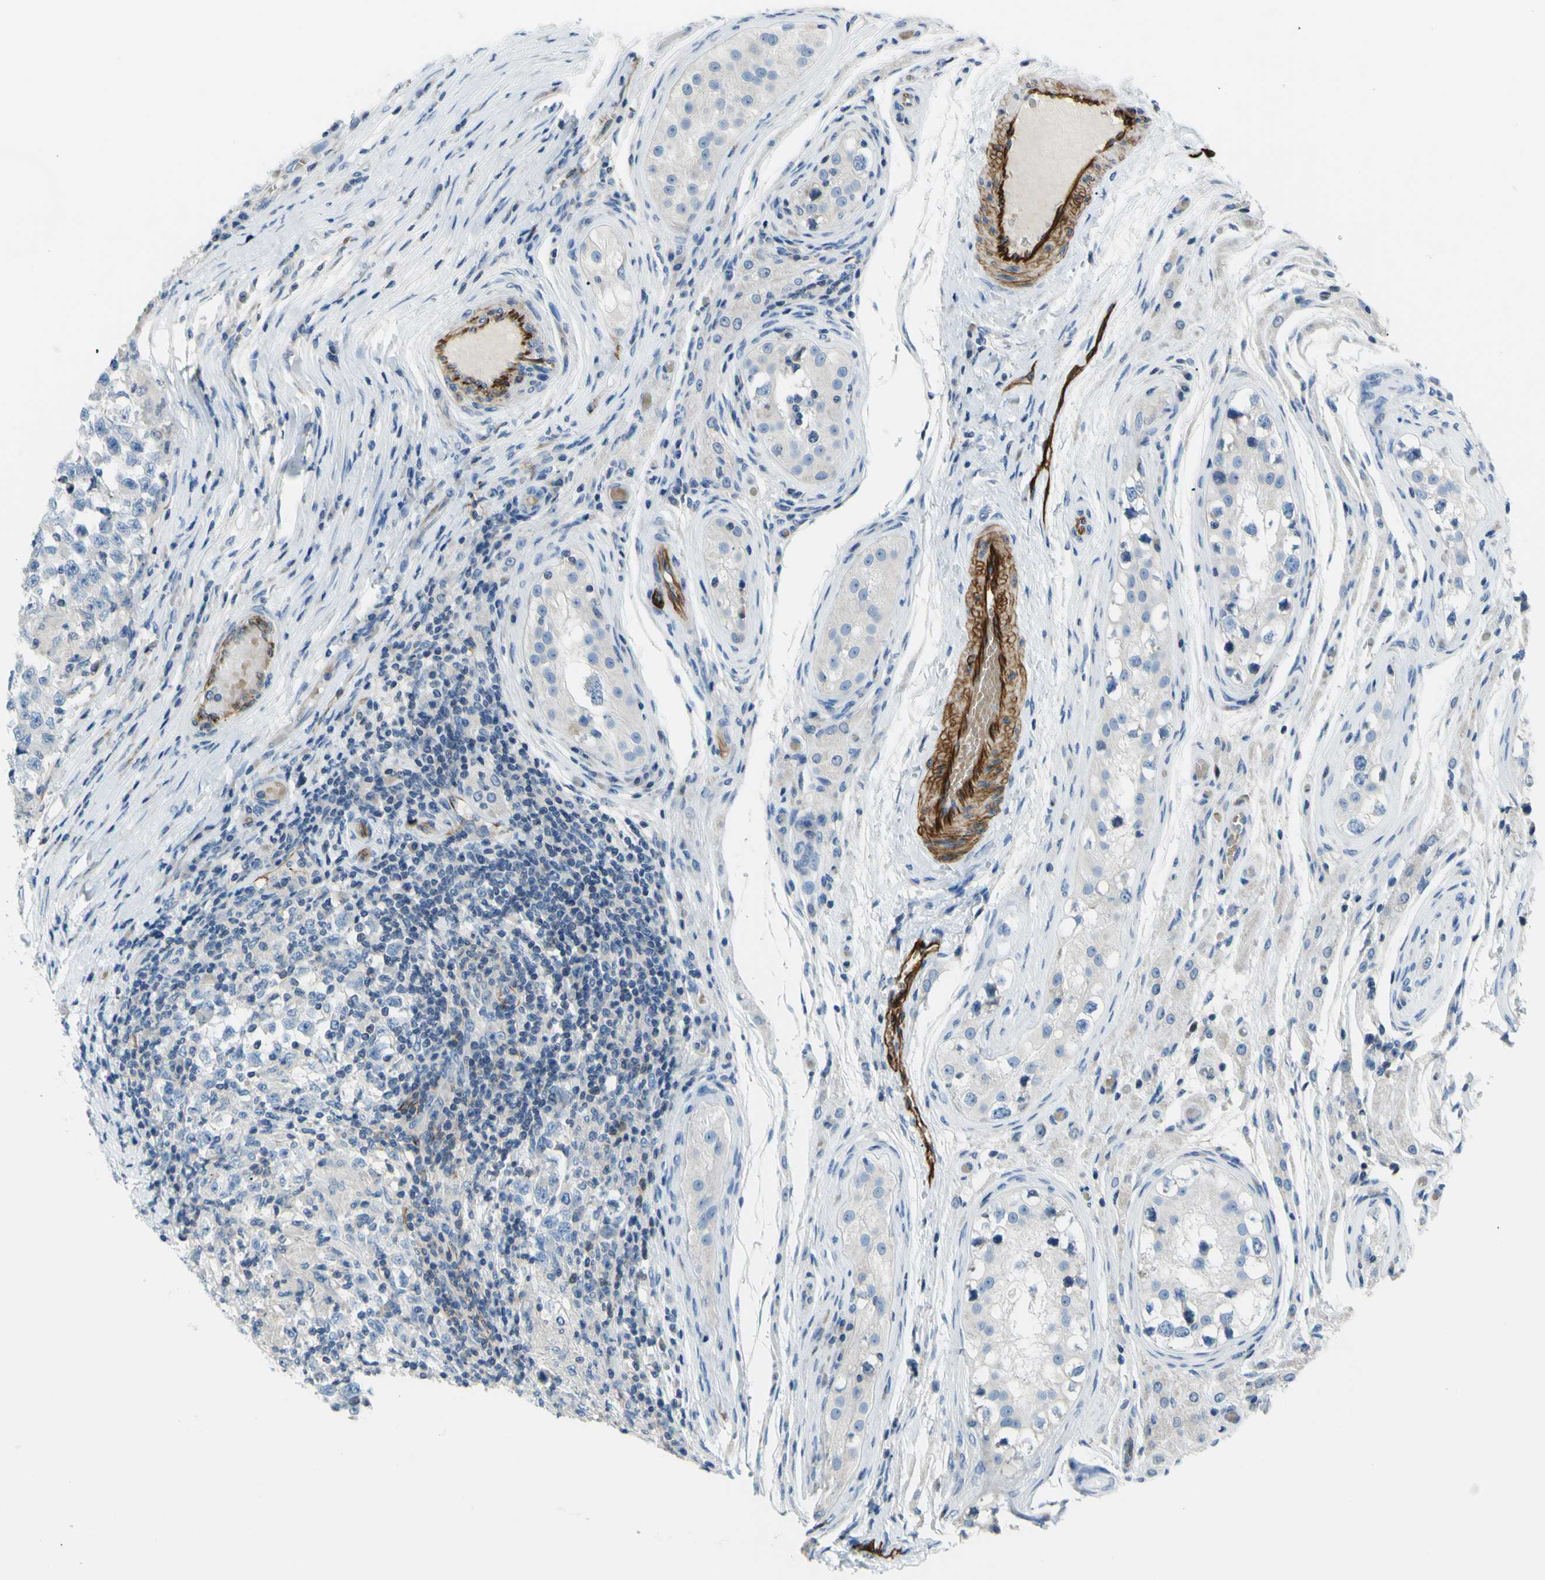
{"staining": {"intensity": "negative", "quantity": "none", "location": "none"}, "tissue": "testis cancer", "cell_type": "Tumor cells", "image_type": "cancer", "snomed": [{"axis": "morphology", "description": "Carcinoma, Embryonal, NOS"}, {"axis": "topography", "description": "Testis"}], "caption": "DAB (3,3'-diaminobenzidine) immunohistochemical staining of testis cancer (embryonal carcinoma) demonstrates no significant staining in tumor cells. Brightfield microscopy of immunohistochemistry stained with DAB (brown) and hematoxylin (blue), captured at high magnification.", "gene": "PRRG2", "patient": {"sex": "male", "age": 21}}